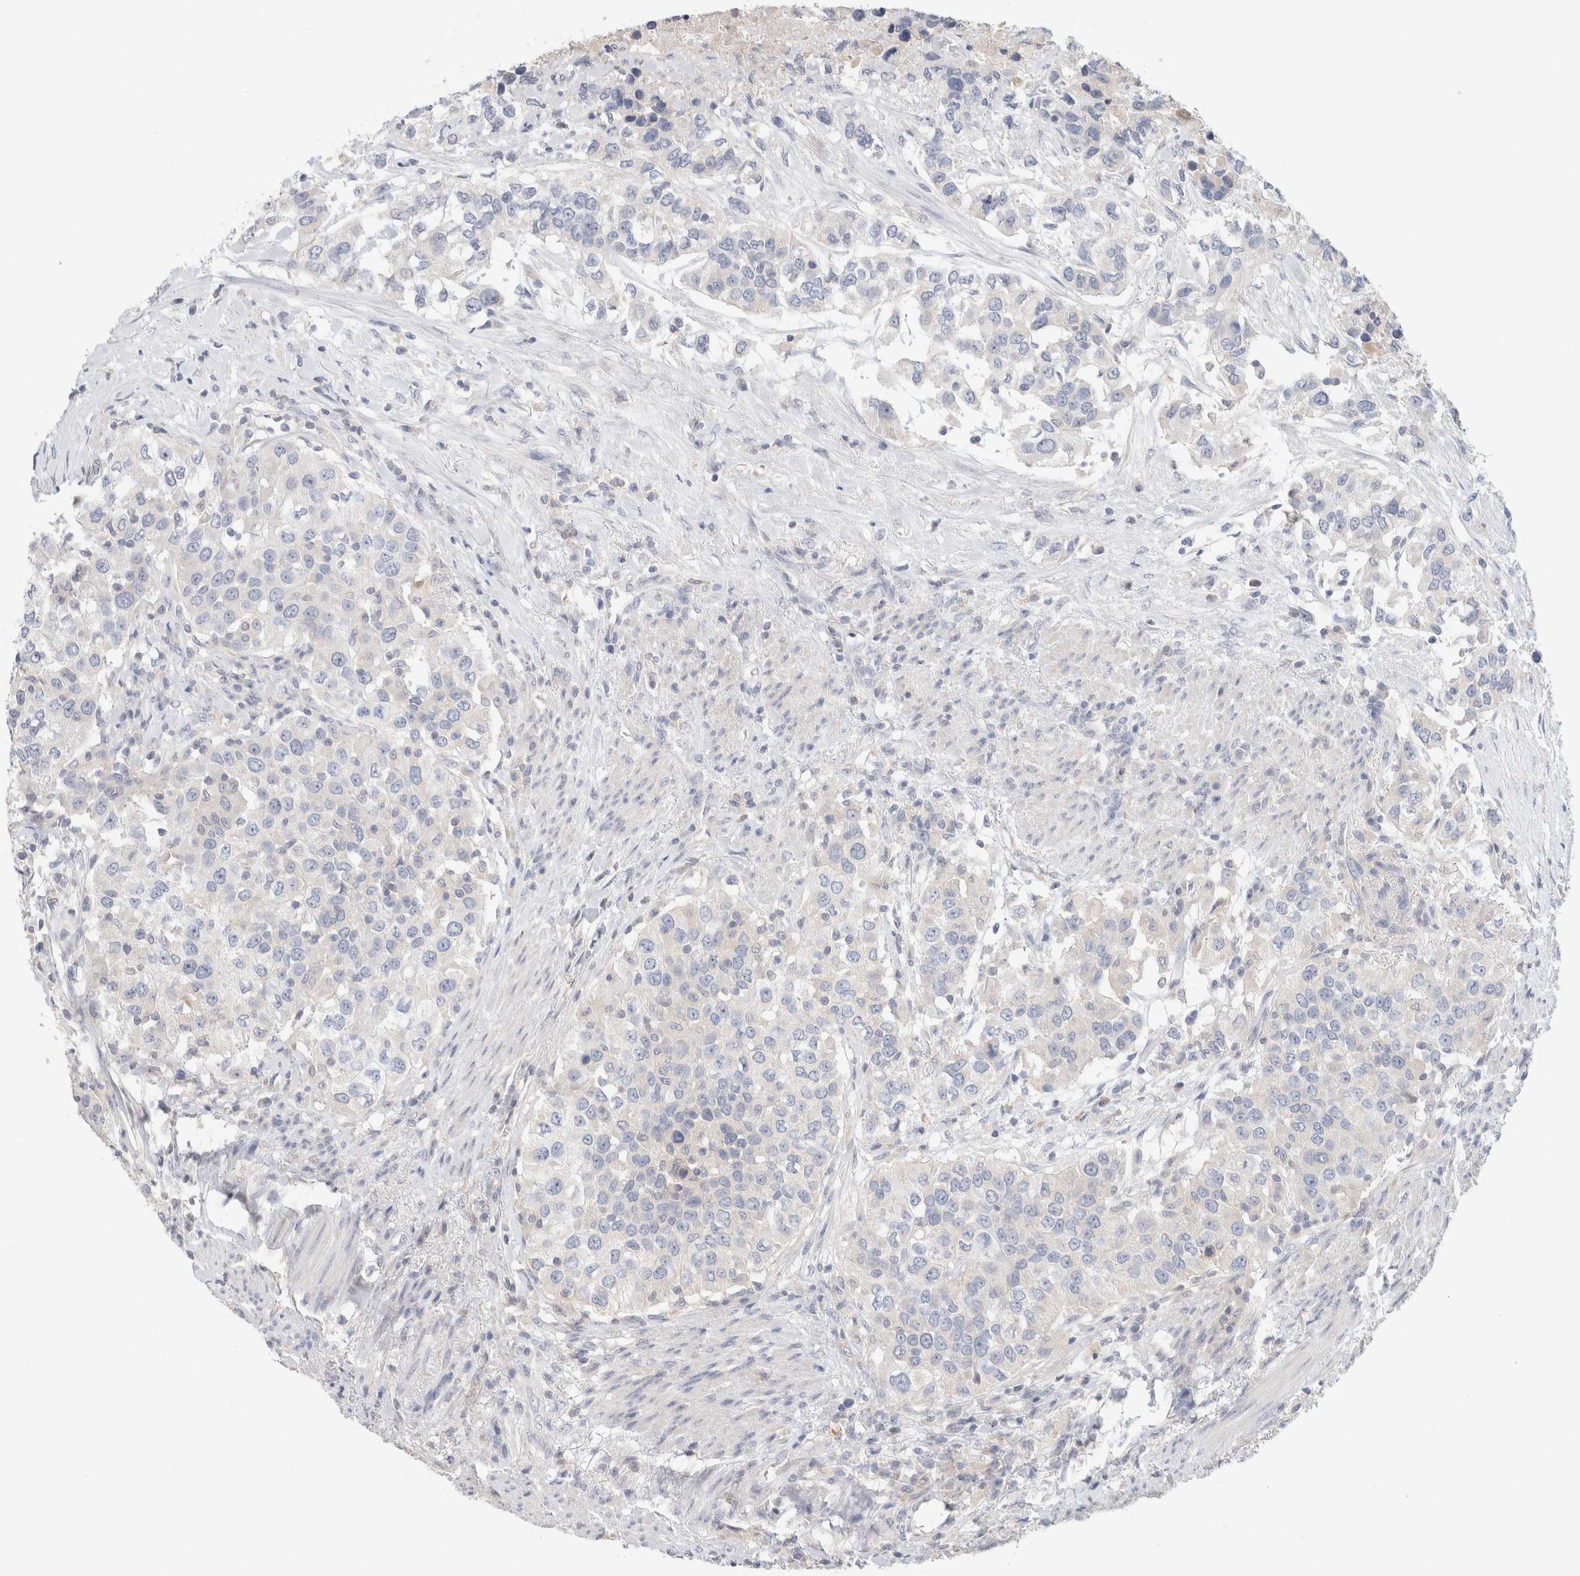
{"staining": {"intensity": "negative", "quantity": "none", "location": "none"}, "tissue": "urothelial cancer", "cell_type": "Tumor cells", "image_type": "cancer", "snomed": [{"axis": "morphology", "description": "Urothelial carcinoma, High grade"}, {"axis": "topography", "description": "Urinary bladder"}], "caption": "Immunohistochemical staining of human high-grade urothelial carcinoma shows no significant expression in tumor cells.", "gene": "MPP2", "patient": {"sex": "female", "age": 80}}